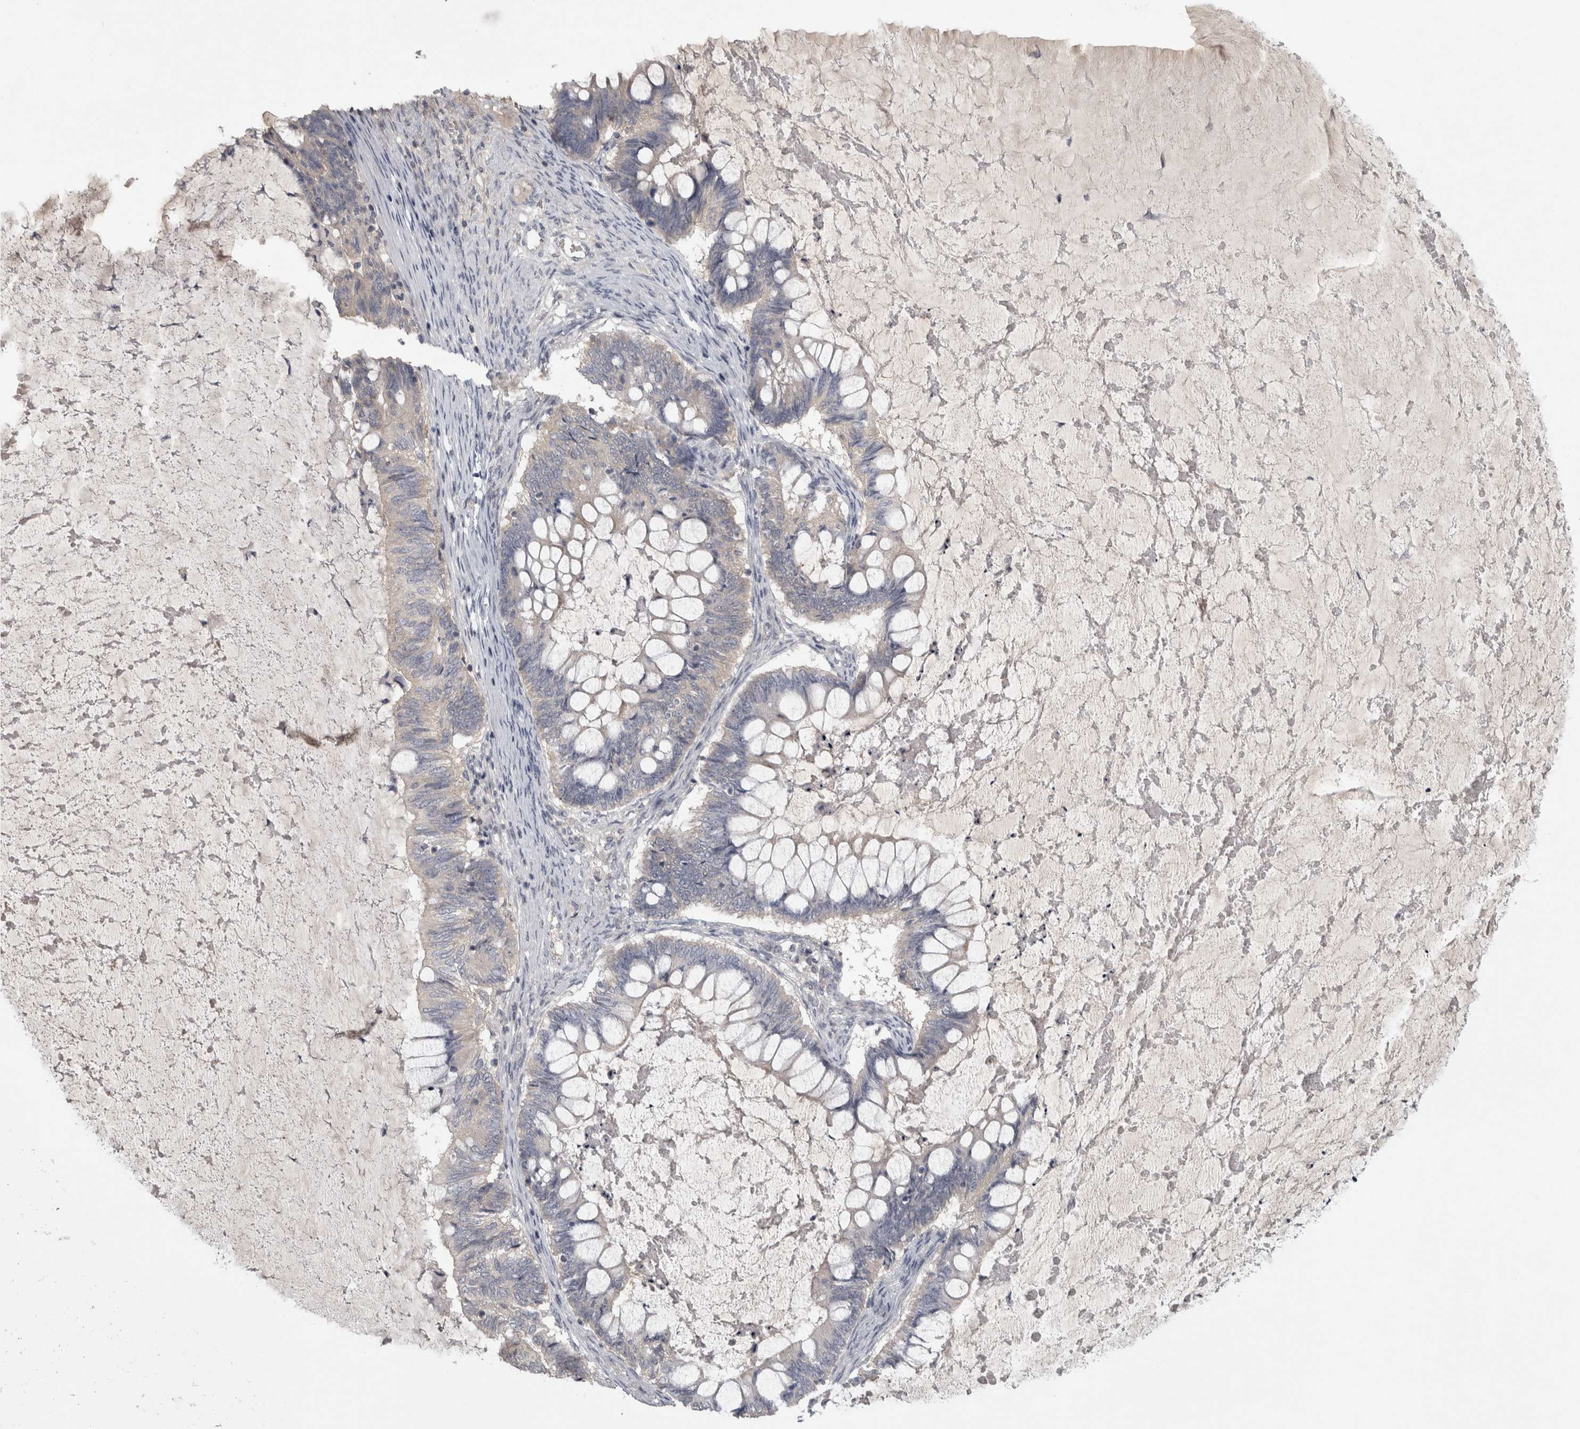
{"staining": {"intensity": "negative", "quantity": "none", "location": "none"}, "tissue": "ovarian cancer", "cell_type": "Tumor cells", "image_type": "cancer", "snomed": [{"axis": "morphology", "description": "Cystadenocarcinoma, mucinous, NOS"}, {"axis": "topography", "description": "Ovary"}], "caption": "DAB immunohistochemical staining of ovarian cancer shows no significant staining in tumor cells. (DAB (3,3'-diaminobenzidine) IHC with hematoxylin counter stain).", "gene": "ENPP7", "patient": {"sex": "female", "age": 61}}